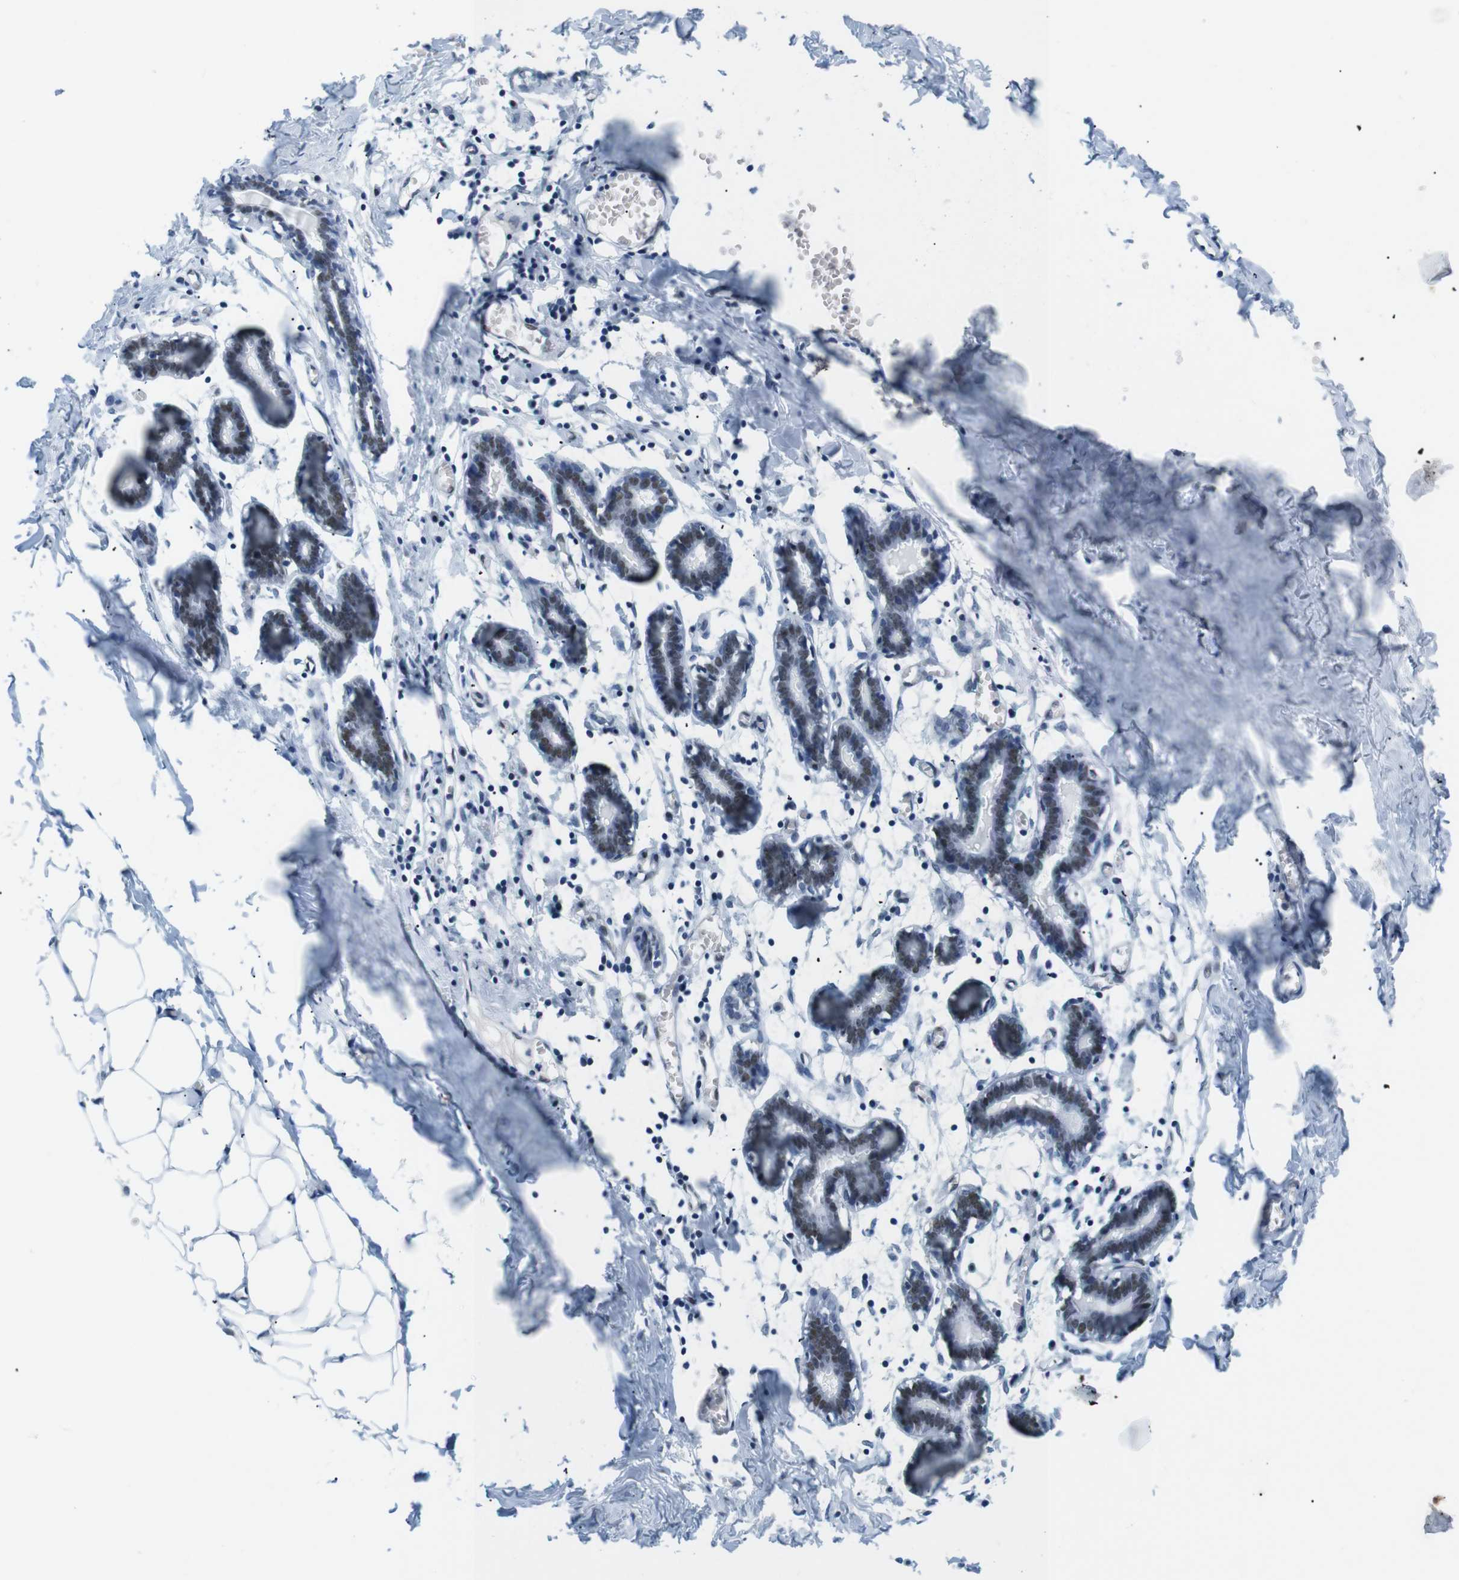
{"staining": {"intensity": "negative", "quantity": "none", "location": "none"}, "tissue": "breast", "cell_type": "Adipocytes", "image_type": "normal", "snomed": [{"axis": "morphology", "description": "Normal tissue, NOS"}, {"axis": "topography", "description": "Breast"}], "caption": "DAB immunohistochemical staining of normal breast reveals no significant staining in adipocytes. (Brightfield microscopy of DAB IHC at high magnification).", "gene": "RIOX2", "patient": {"sex": "female", "age": 27}}